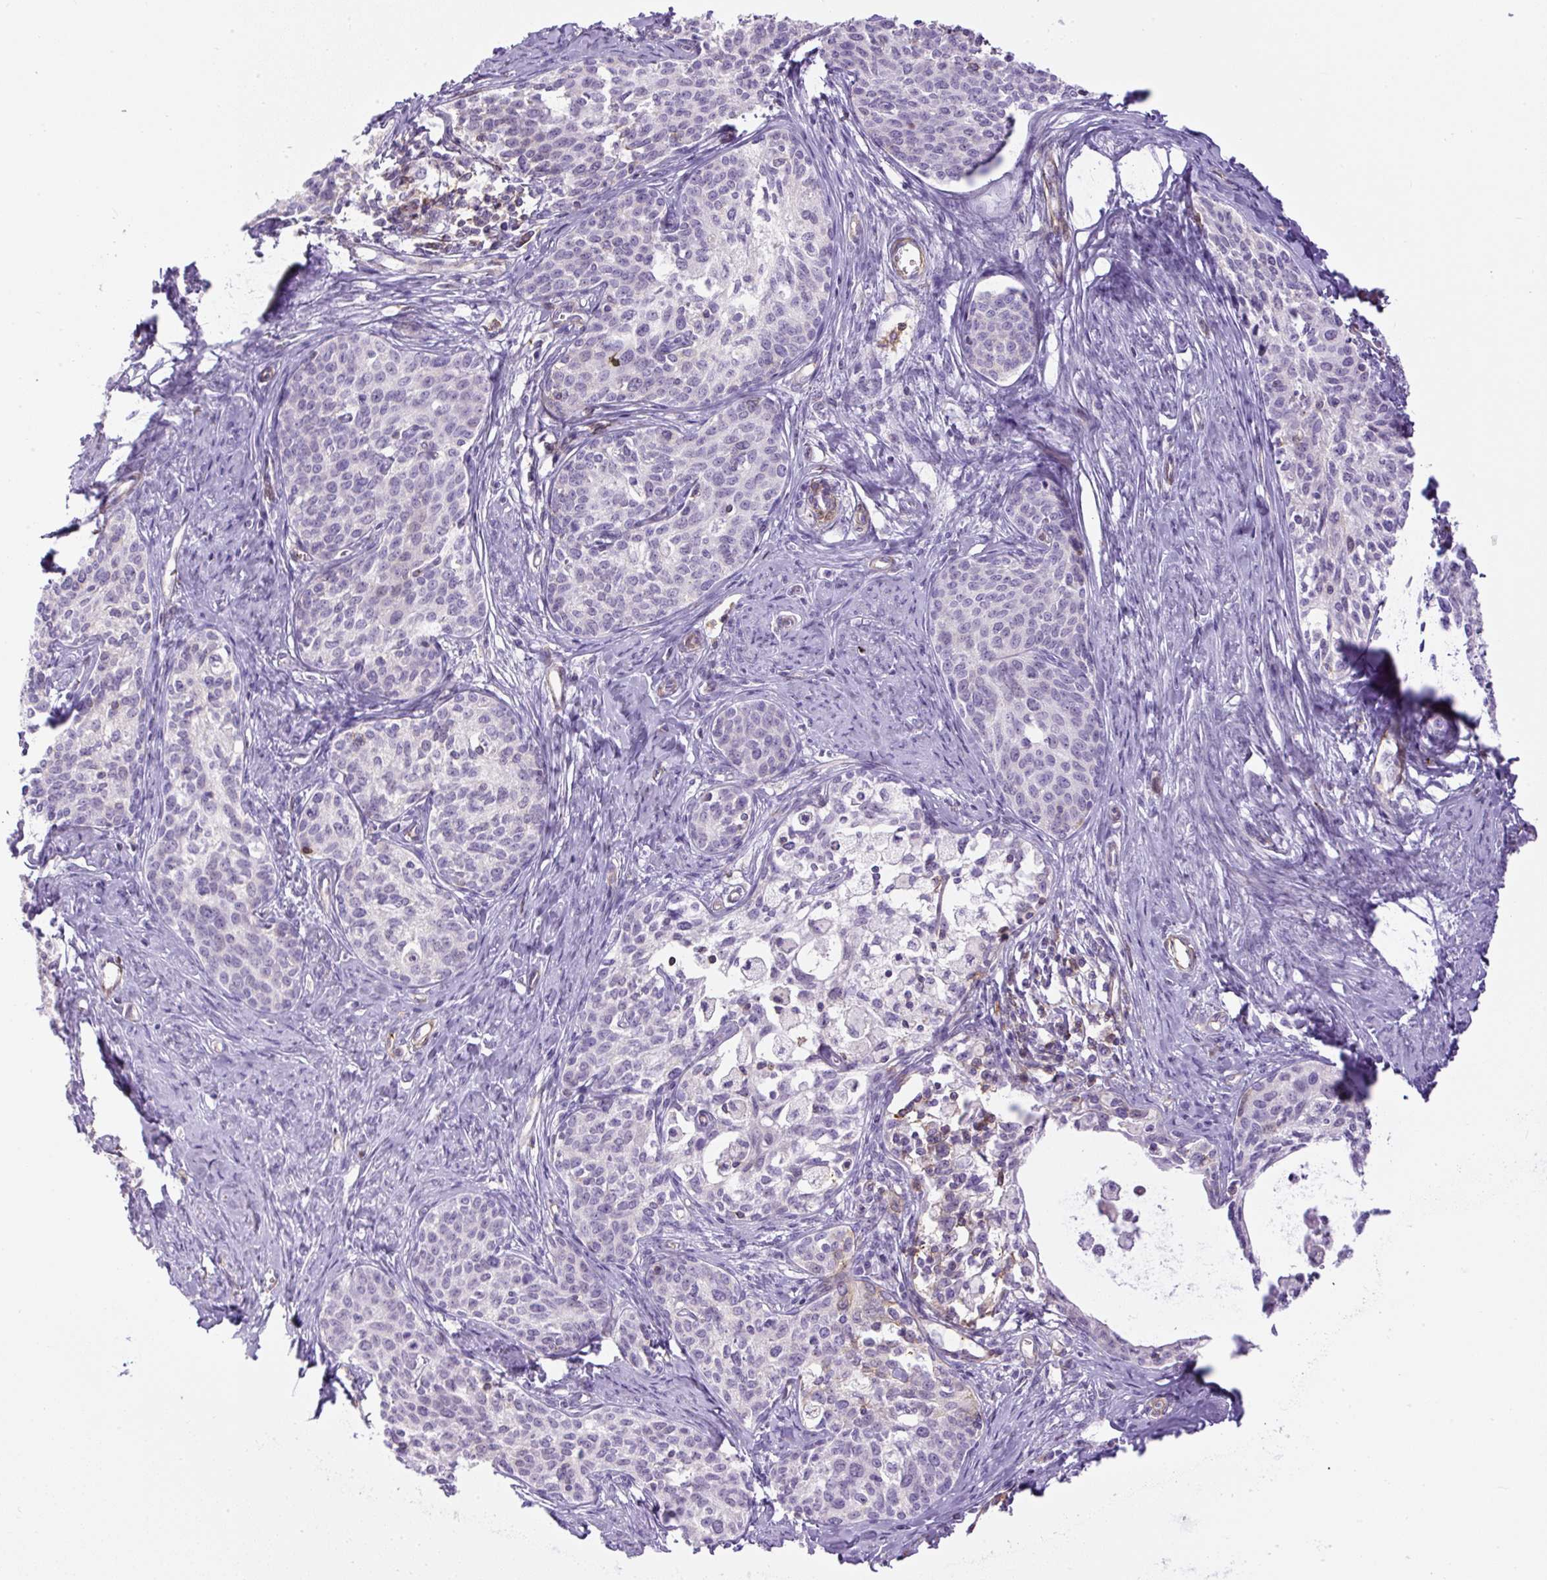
{"staining": {"intensity": "negative", "quantity": "none", "location": "none"}, "tissue": "cervical cancer", "cell_type": "Tumor cells", "image_type": "cancer", "snomed": [{"axis": "morphology", "description": "Squamous cell carcinoma, NOS"}, {"axis": "morphology", "description": "Adenocarcinoma, NOS"}, {"axis": "topography", "description": "Cervix"}], "caption": "There is no significant staining in tumor cells of cervical cancer. (Brightfield microscopy of DAB immunohistochemistry (IHC) at high magnification).", "gene": "B3GALT5", "patient": {"sex": "female", "age": 52}}